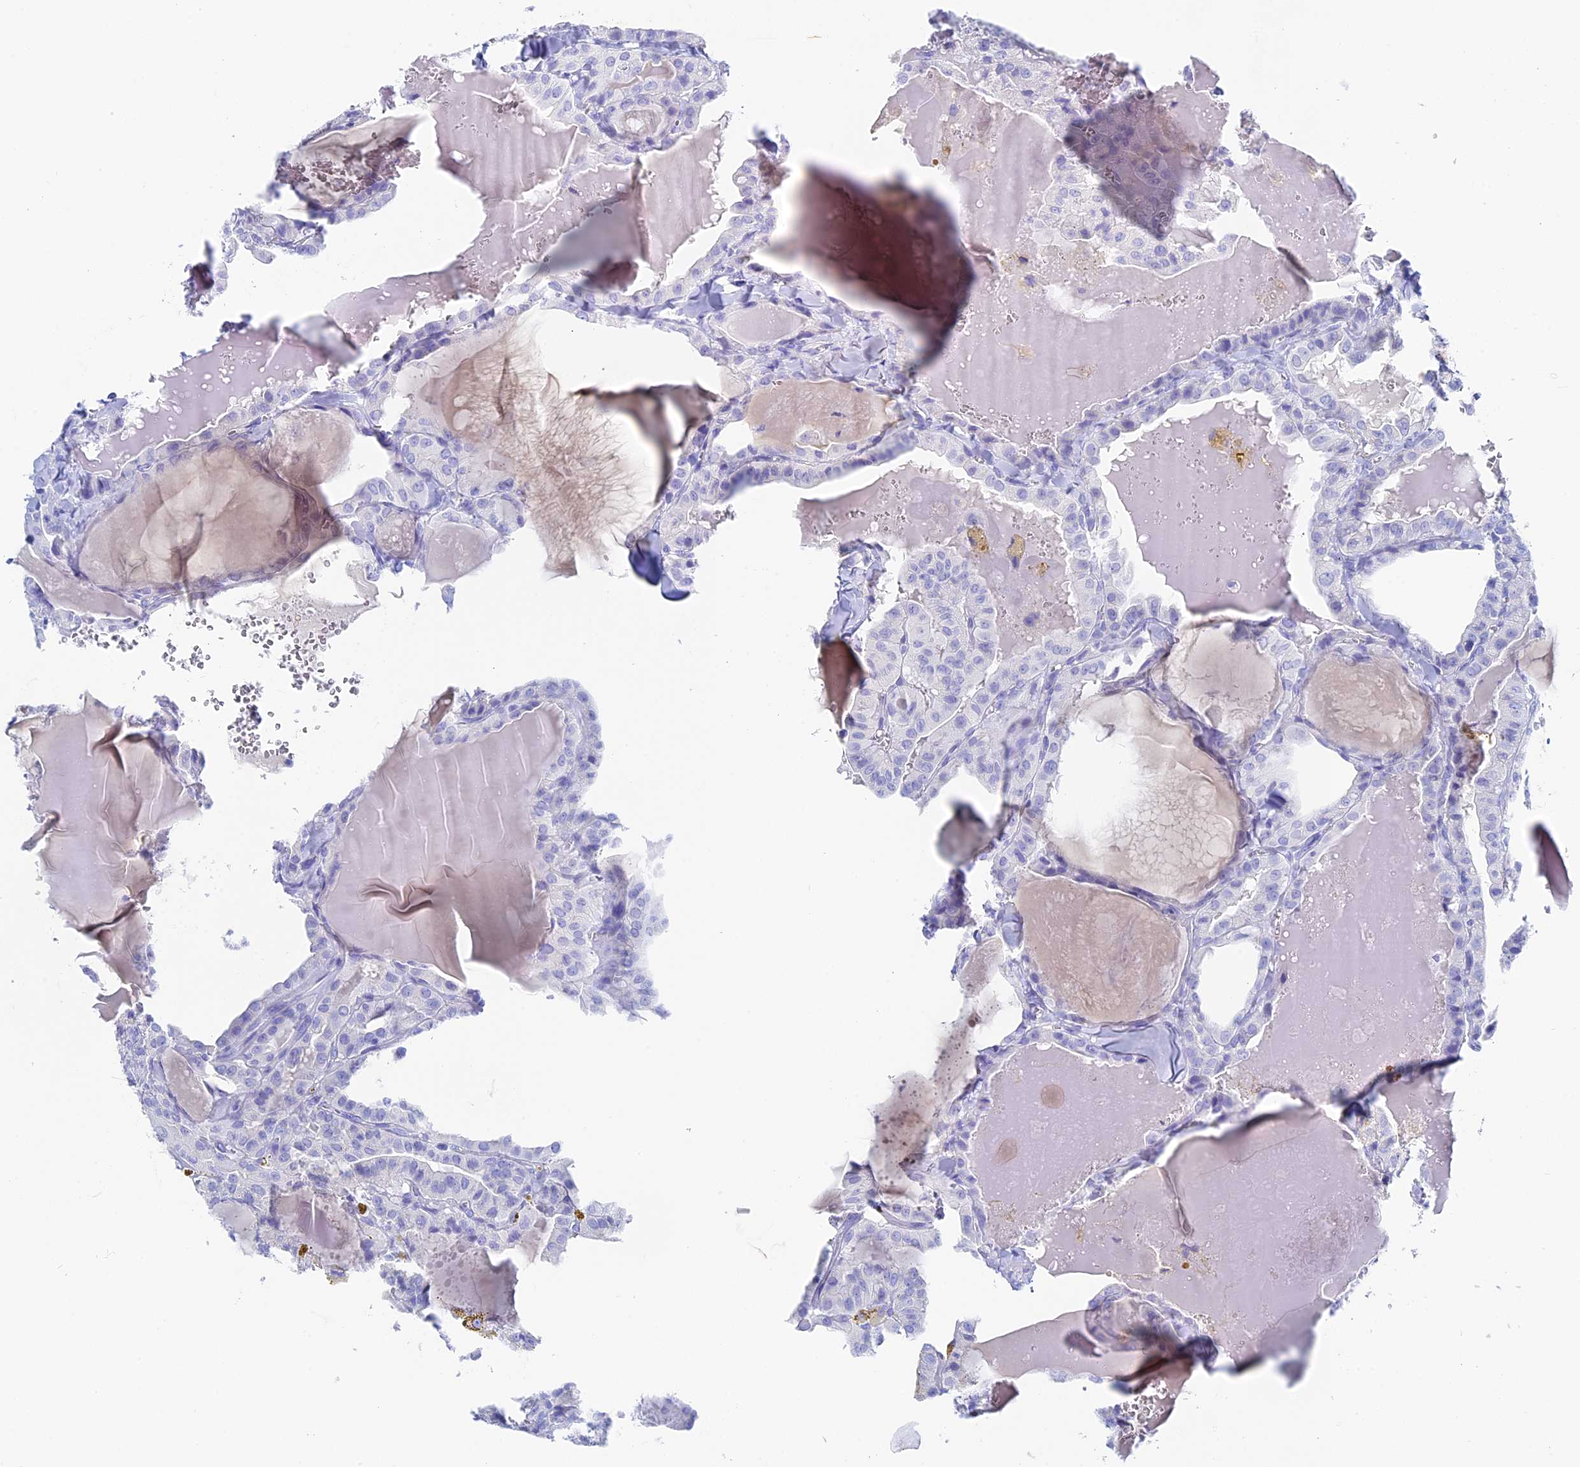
{"staining": {"intensity": "negative", "quantity": "none", "location": "none"}, "tissue": "thyroid cancer", "cell_type": "Tumor cells", "image_type": "cancer", "snomed": [{"axis": "morphology", "description": "Papillary adenocarcinoma, NOS"}, {"axis": "topography", "description": "Thyroid gland"}], "caption": "Image shows no protein positivity in tumor cells of thyroid cancer tissue.", "gene": "UNC119", "patient": {"sex": "male", "age": 52}}